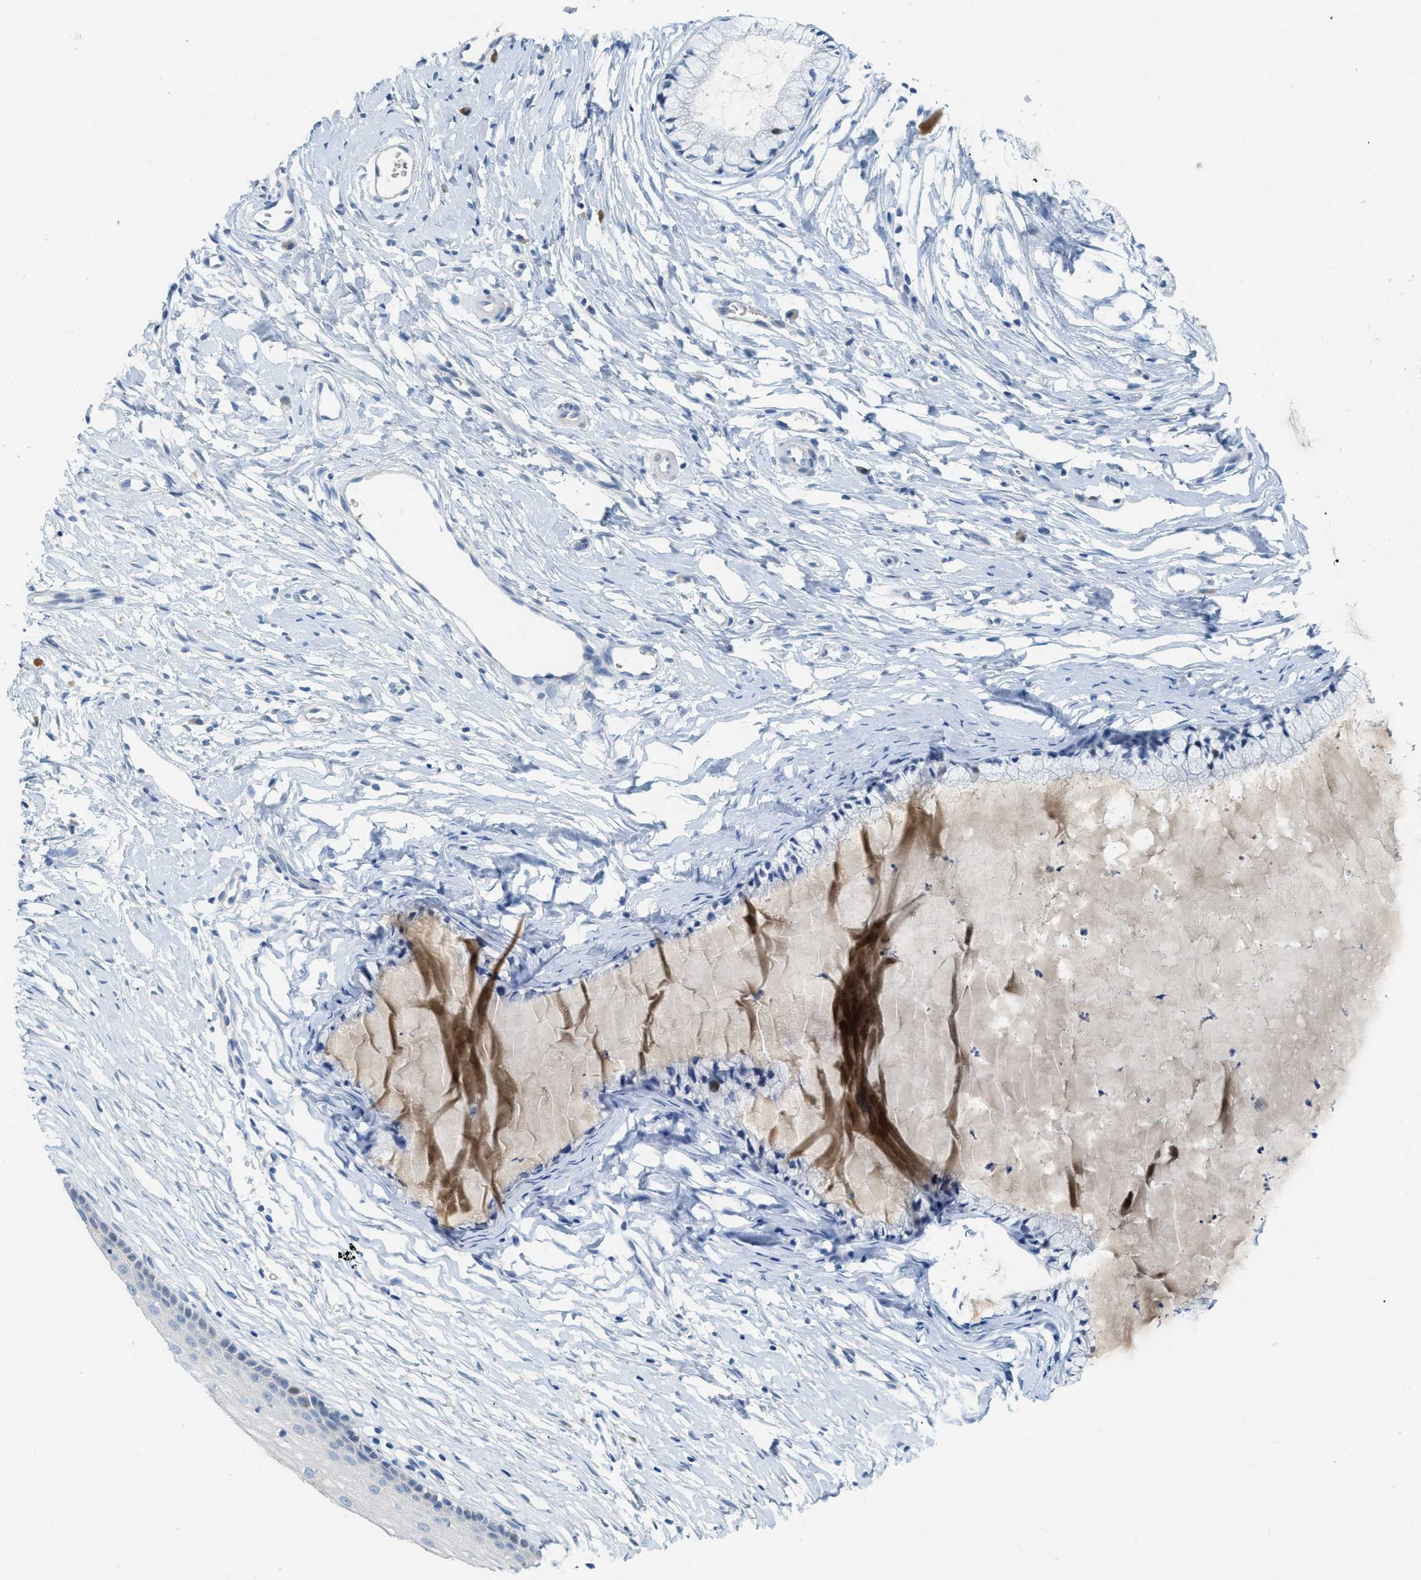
{"staining": {"intensity": "negative", "quantity": "none", "location": "none"}, "tissue": "cervix", "cell_type": "Glandular cells", "image_type": "normal", "snomed": [{"axis": "morphology", "description": "Normal tissue, NOS"}, {"axis": "topography", "description": "Cervix"}], "caption": "Immunohistochemistry histopathology image of benign cervix: cervix stained with DAB demonstrates no significant protein positivity in glandular cells. (DAB (3,3'-diaminobenzidine) immunohistochemistry (IHC) with hematoxylin counter stain).", "gene": "HSF2", "patient": {"sex": "female", "age": 46}}